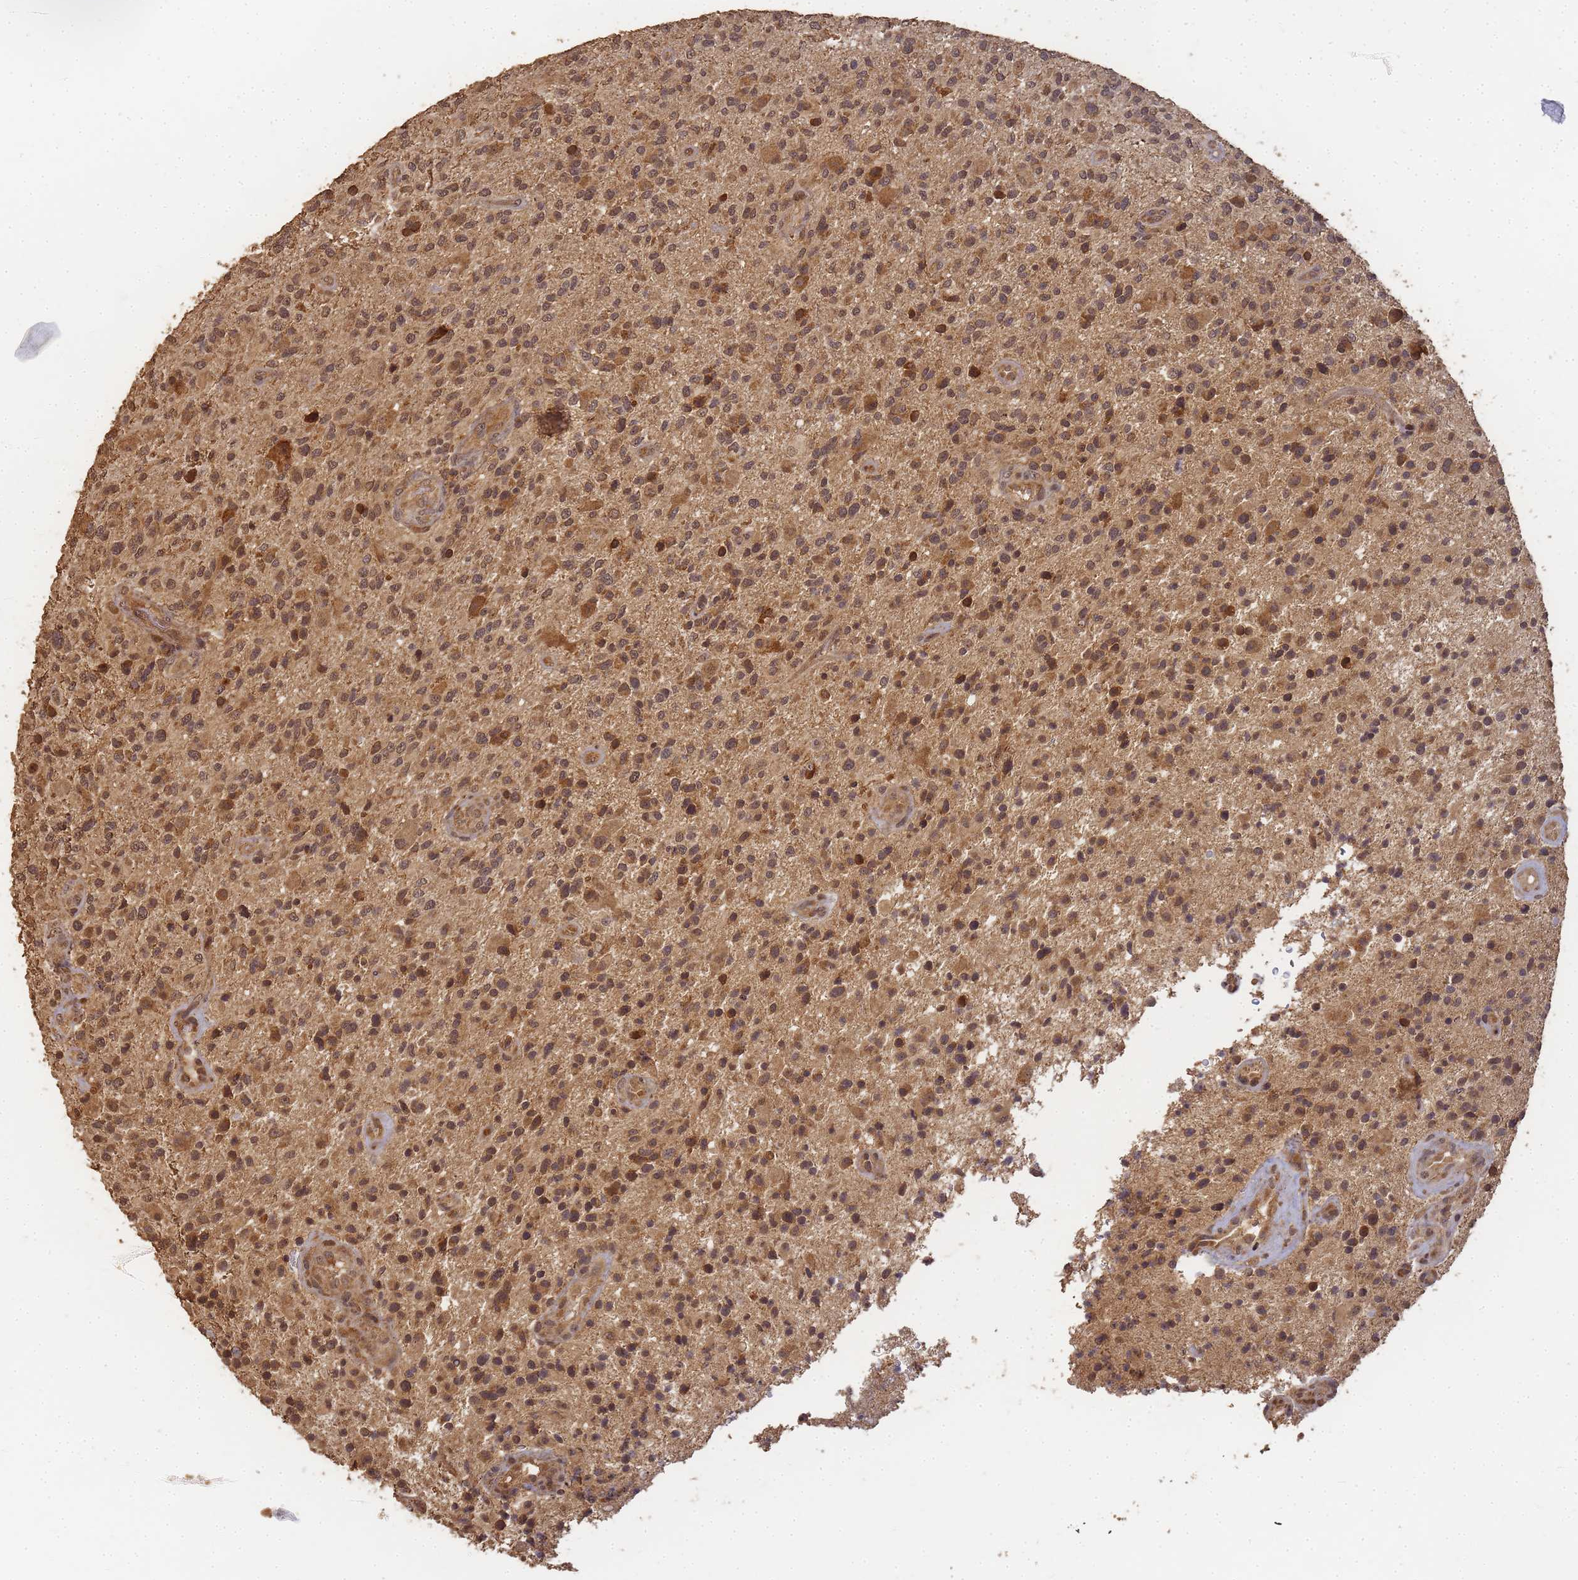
{"staining": {"intensity": "moderate", "quantity": ">75%", "location": "cytoplasmic/membranous,nuclear"}, "tissue": "glioma", "cell_type": "Tumor cells", "image_type": "cancer", "snomed": [{"axis": "morphology", "description": "Glioma, malignant, High grade"}, {"axis": "topography", "description": "Brain"}], "caption": "IHC histopathology image of human glioma stained for a protein (brown), which shows medium levels of moderate cytoplasmic/membranous and nuclear positivity in about >75% of tumor cells.", "gene": "ALKBH1", "patient": {"sex": "male", "age": 47}}